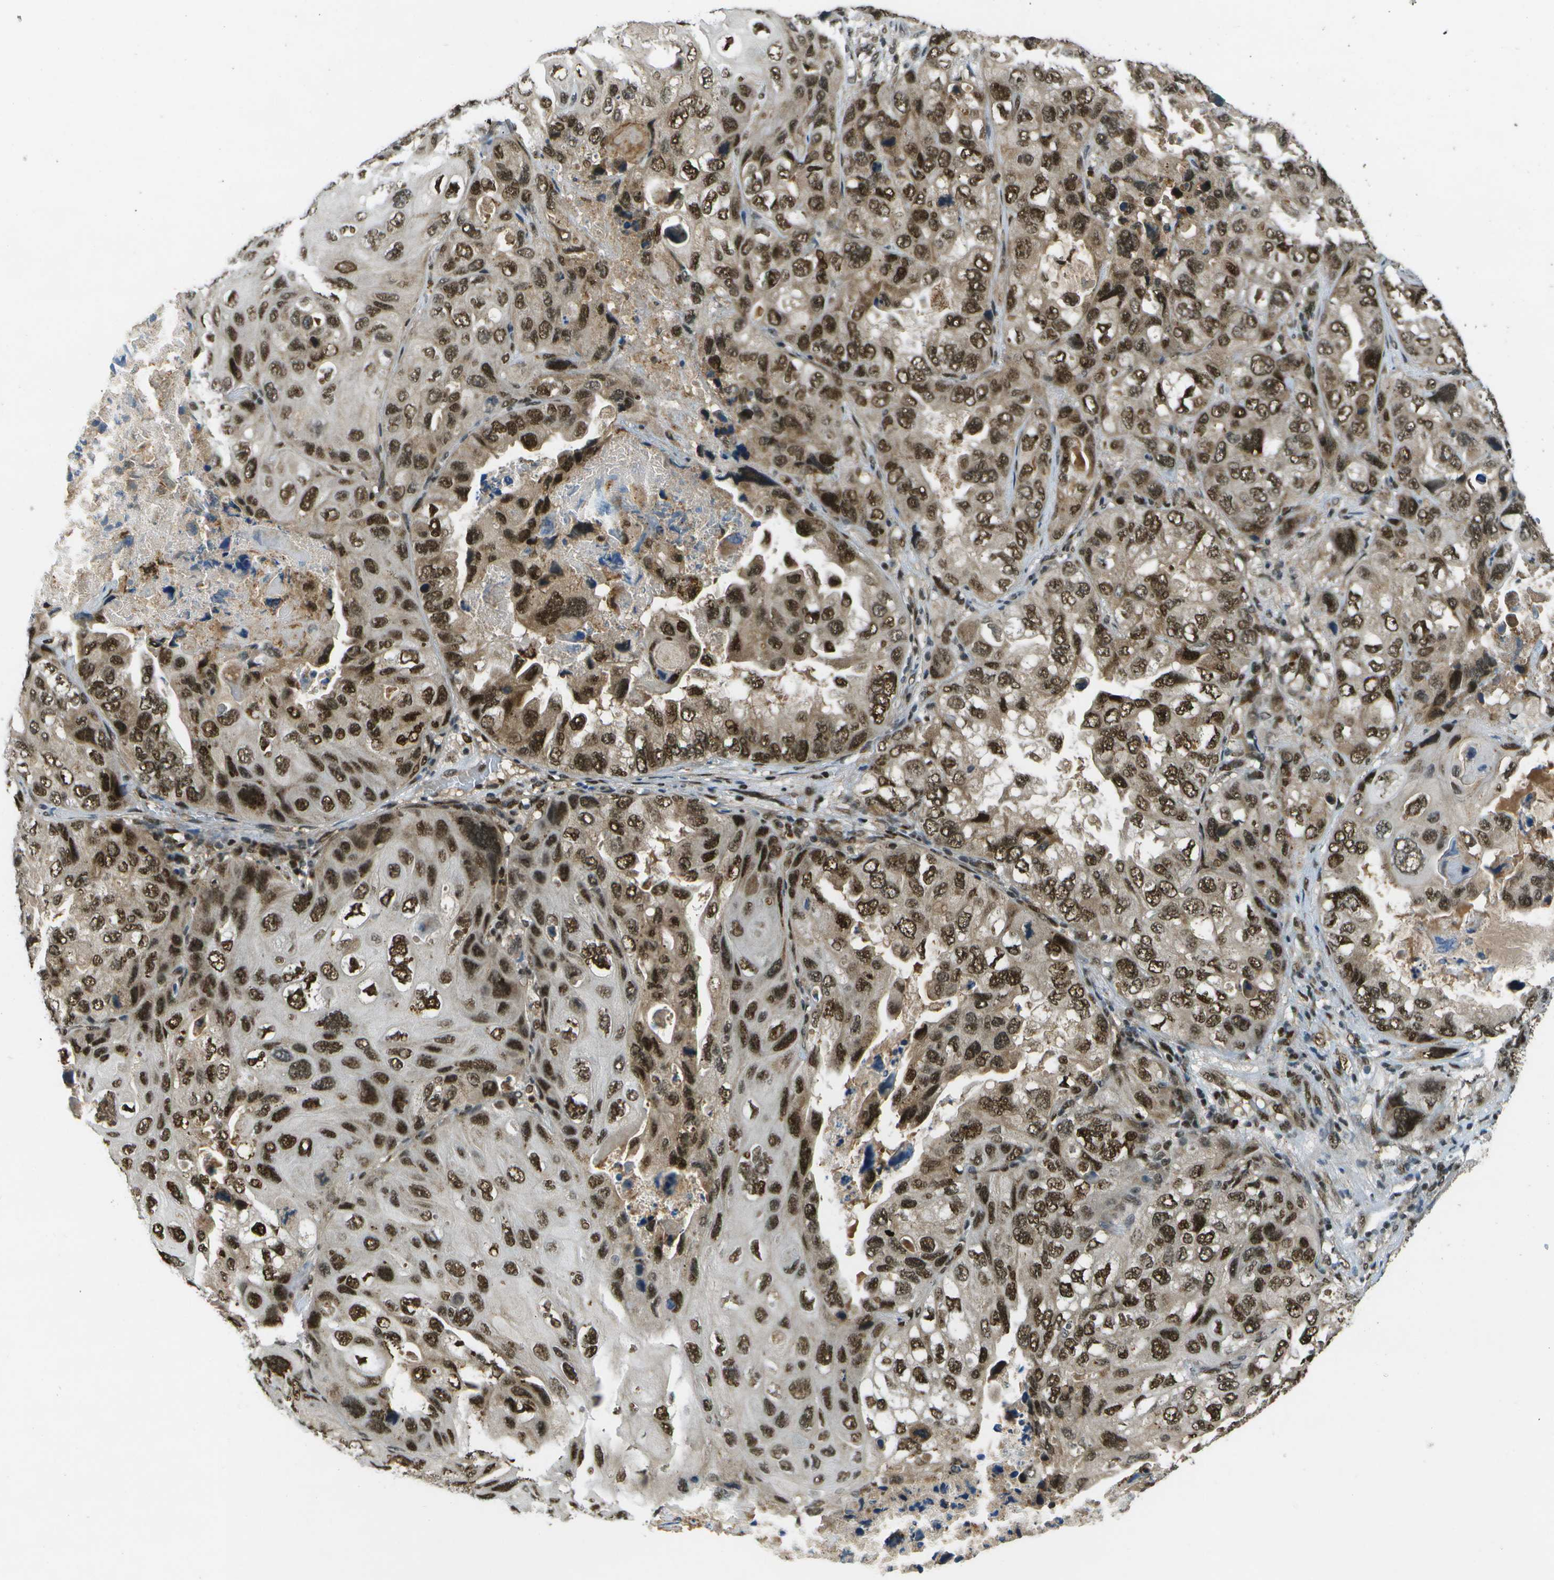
{"staining": {"intensity": "strong", "quantity": ">75%", "location": "cytoplasmic/membranous,nuclear"}, "tissue": "lung cancer", "cell_type": "Tumor cells", "image_type": "cancer", "snomed": [{"axis": "morphology", "description": "Squamous cell carcinoma, NOS"}, {"axis": "topography", "description": "Lung"}], "caption": "Squamous cell carcinoma (lung) tissue exhibits strong cytoplasmic/membranous and nuclear staining in about >75% of tumor cells, visualized by immunohistochemistry.", "gene": "GANC", "patient": {"sex": "female", "age": 73}}